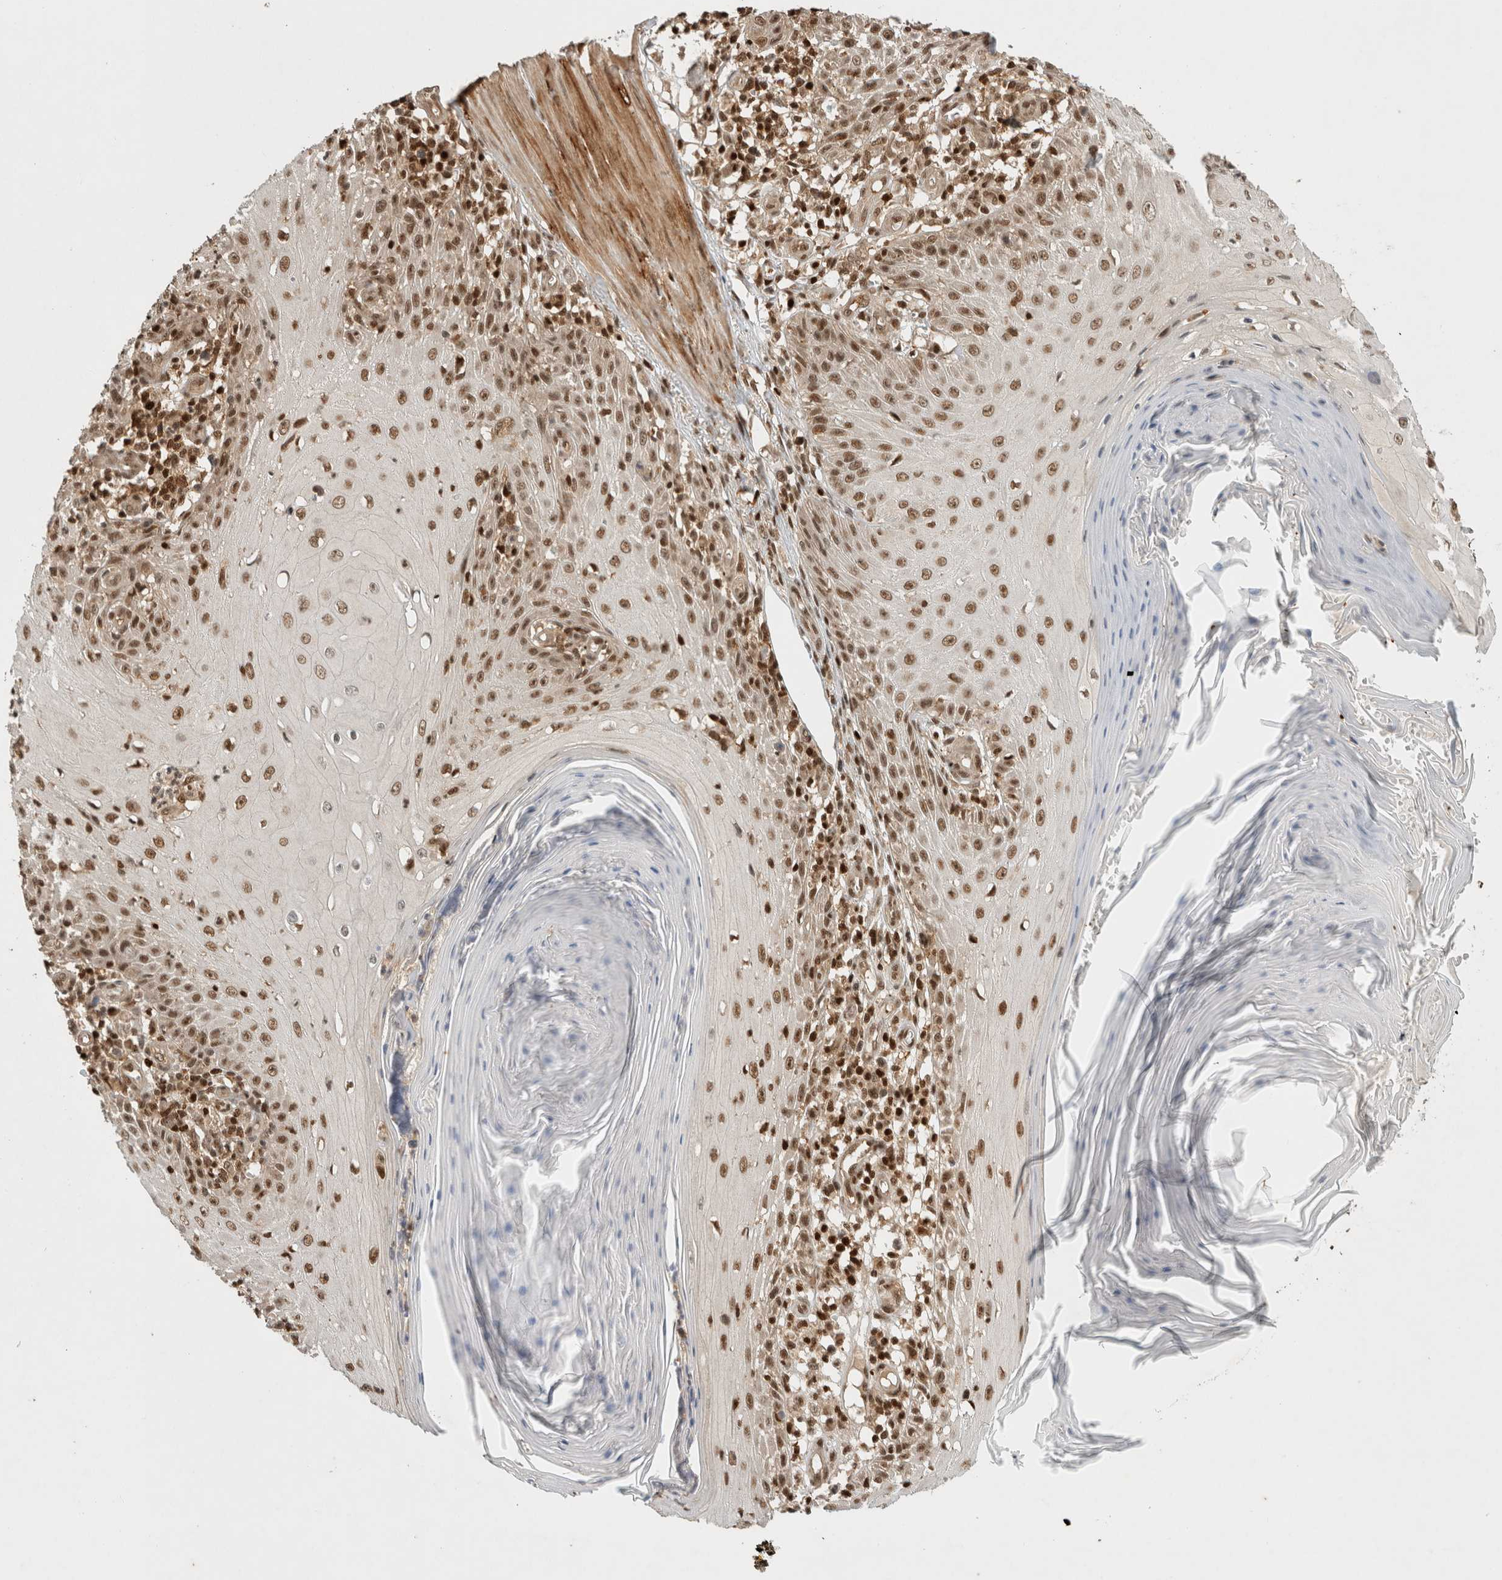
{"staining": {"intensity": "moderate", "quantity": ">75%", "location": "nuclear"}, "tissue": "skin cancer", "cell_type": "Tumor cells", "image_type": "cancer", "snomed": [{"axis": "morphology", "description": "Squamous cell carcinoma, NOS"}, {"axis": "topography", "description": "Skin"}], "caption": "Protein expression analysis of skin squamous cell carcinoma demonstrates moderate nuclear staining in about >75% of tumor cells. (DAB (3,3'-diaminobenzidine) = brown stain, brightfield microscopy at high magnification).", "gene": "SNRNP40", "patient": {"sex": "female", "age": 73}}